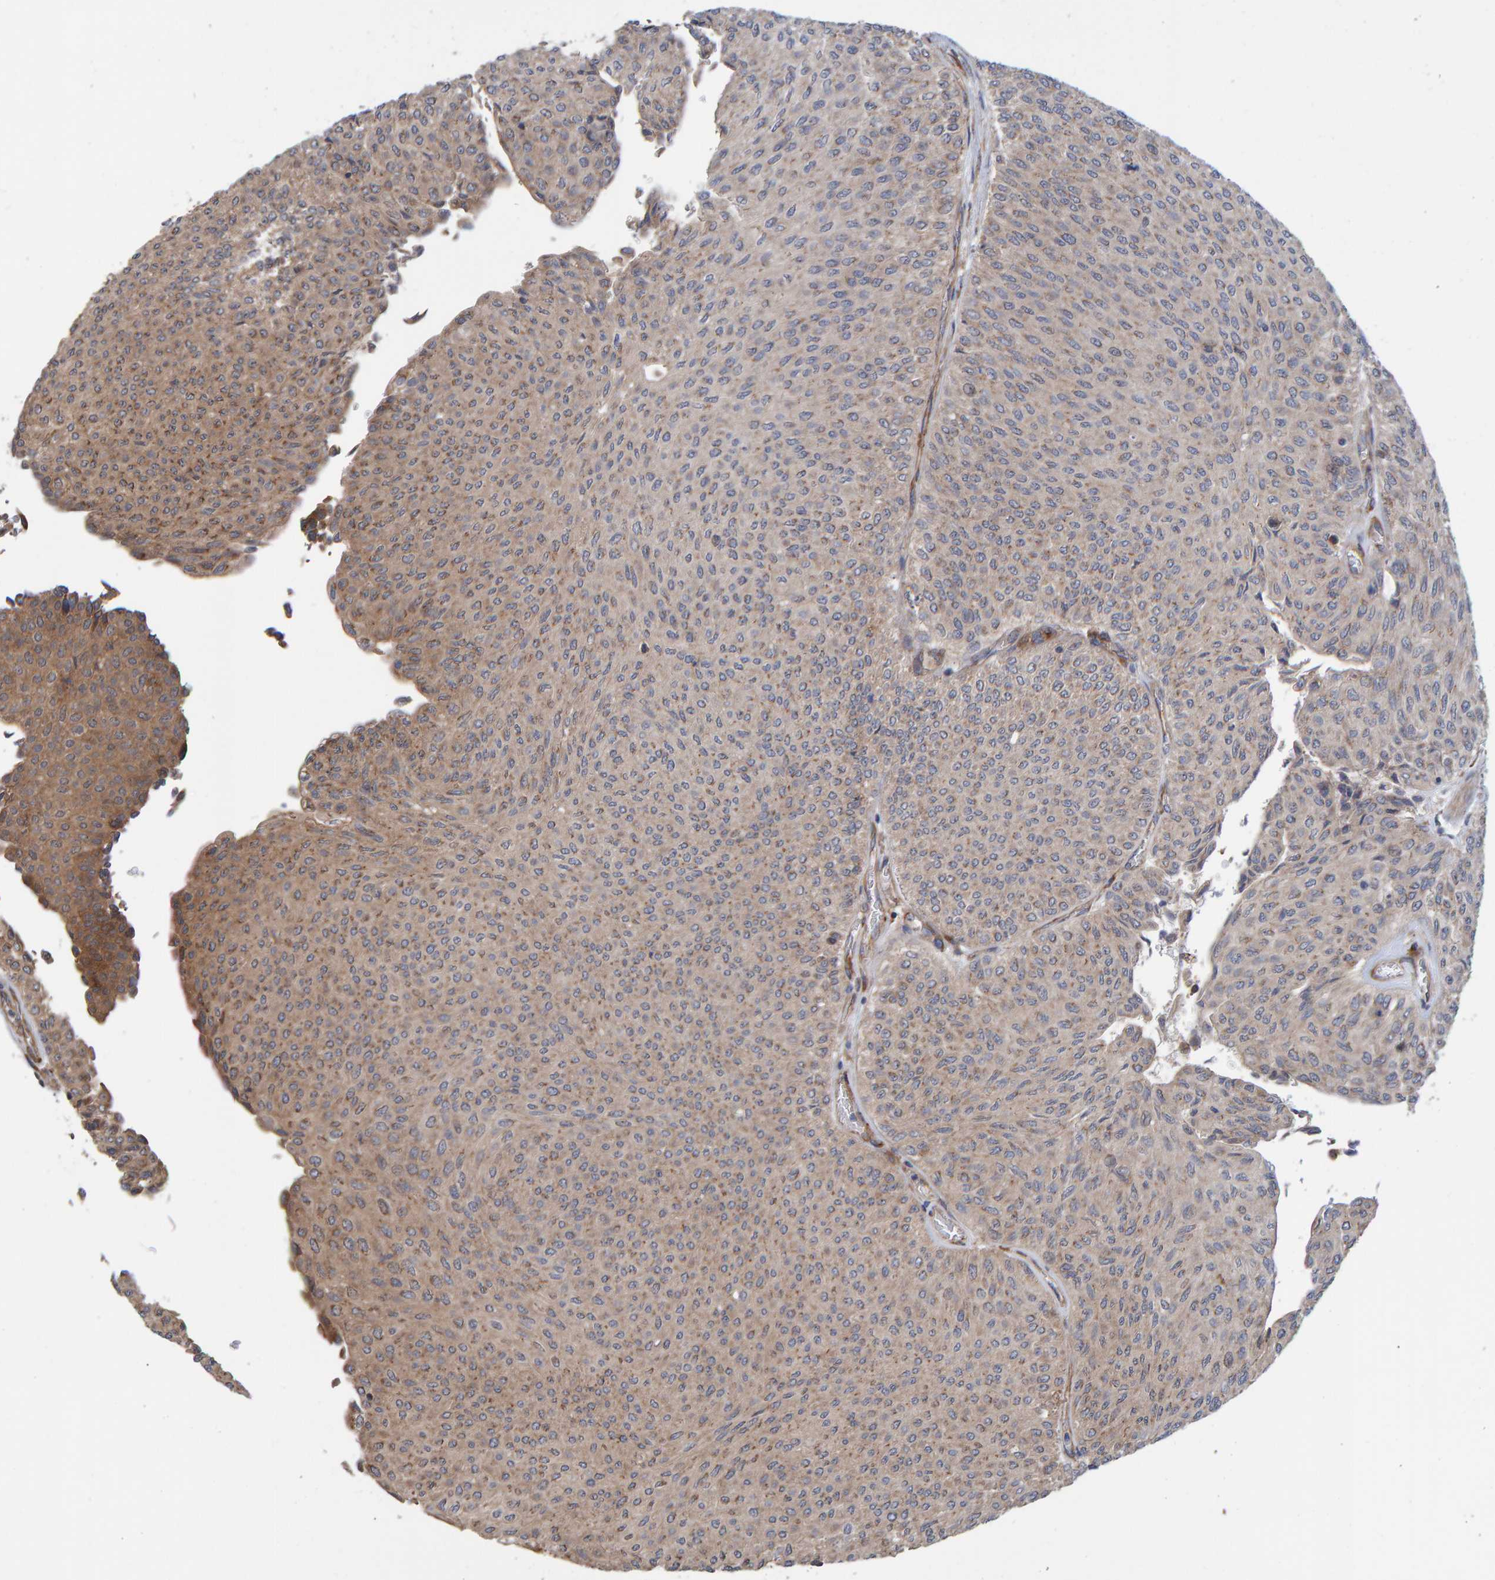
{"staining": {"intensity": "moderate", "quantity": "25%-75%", "location": "cytoplasmic/membranous"}, "tissue": "urothelial cancer", "cell_type": "Tumor cells", "image_type": "cancer", "snomed": [{"axis": "morphology", "description": "Urothelial carcinoma, Low grade"}, {"axis": "topography", "description": "Urinary bladder"}], "caption": "Immunohistochemistry photomicrograph of neoplastic tissue: human urothelial cancer stained using immunohistochemistry demonstrates medium levels of moderate protein expression localized specifically in the cytoplasmic/membranous of tumor cells, appearing as a cytoplasmic/membranous brown color.", "gene": "KIAA0753", "patient": {"sex": "male", "age": 78}}